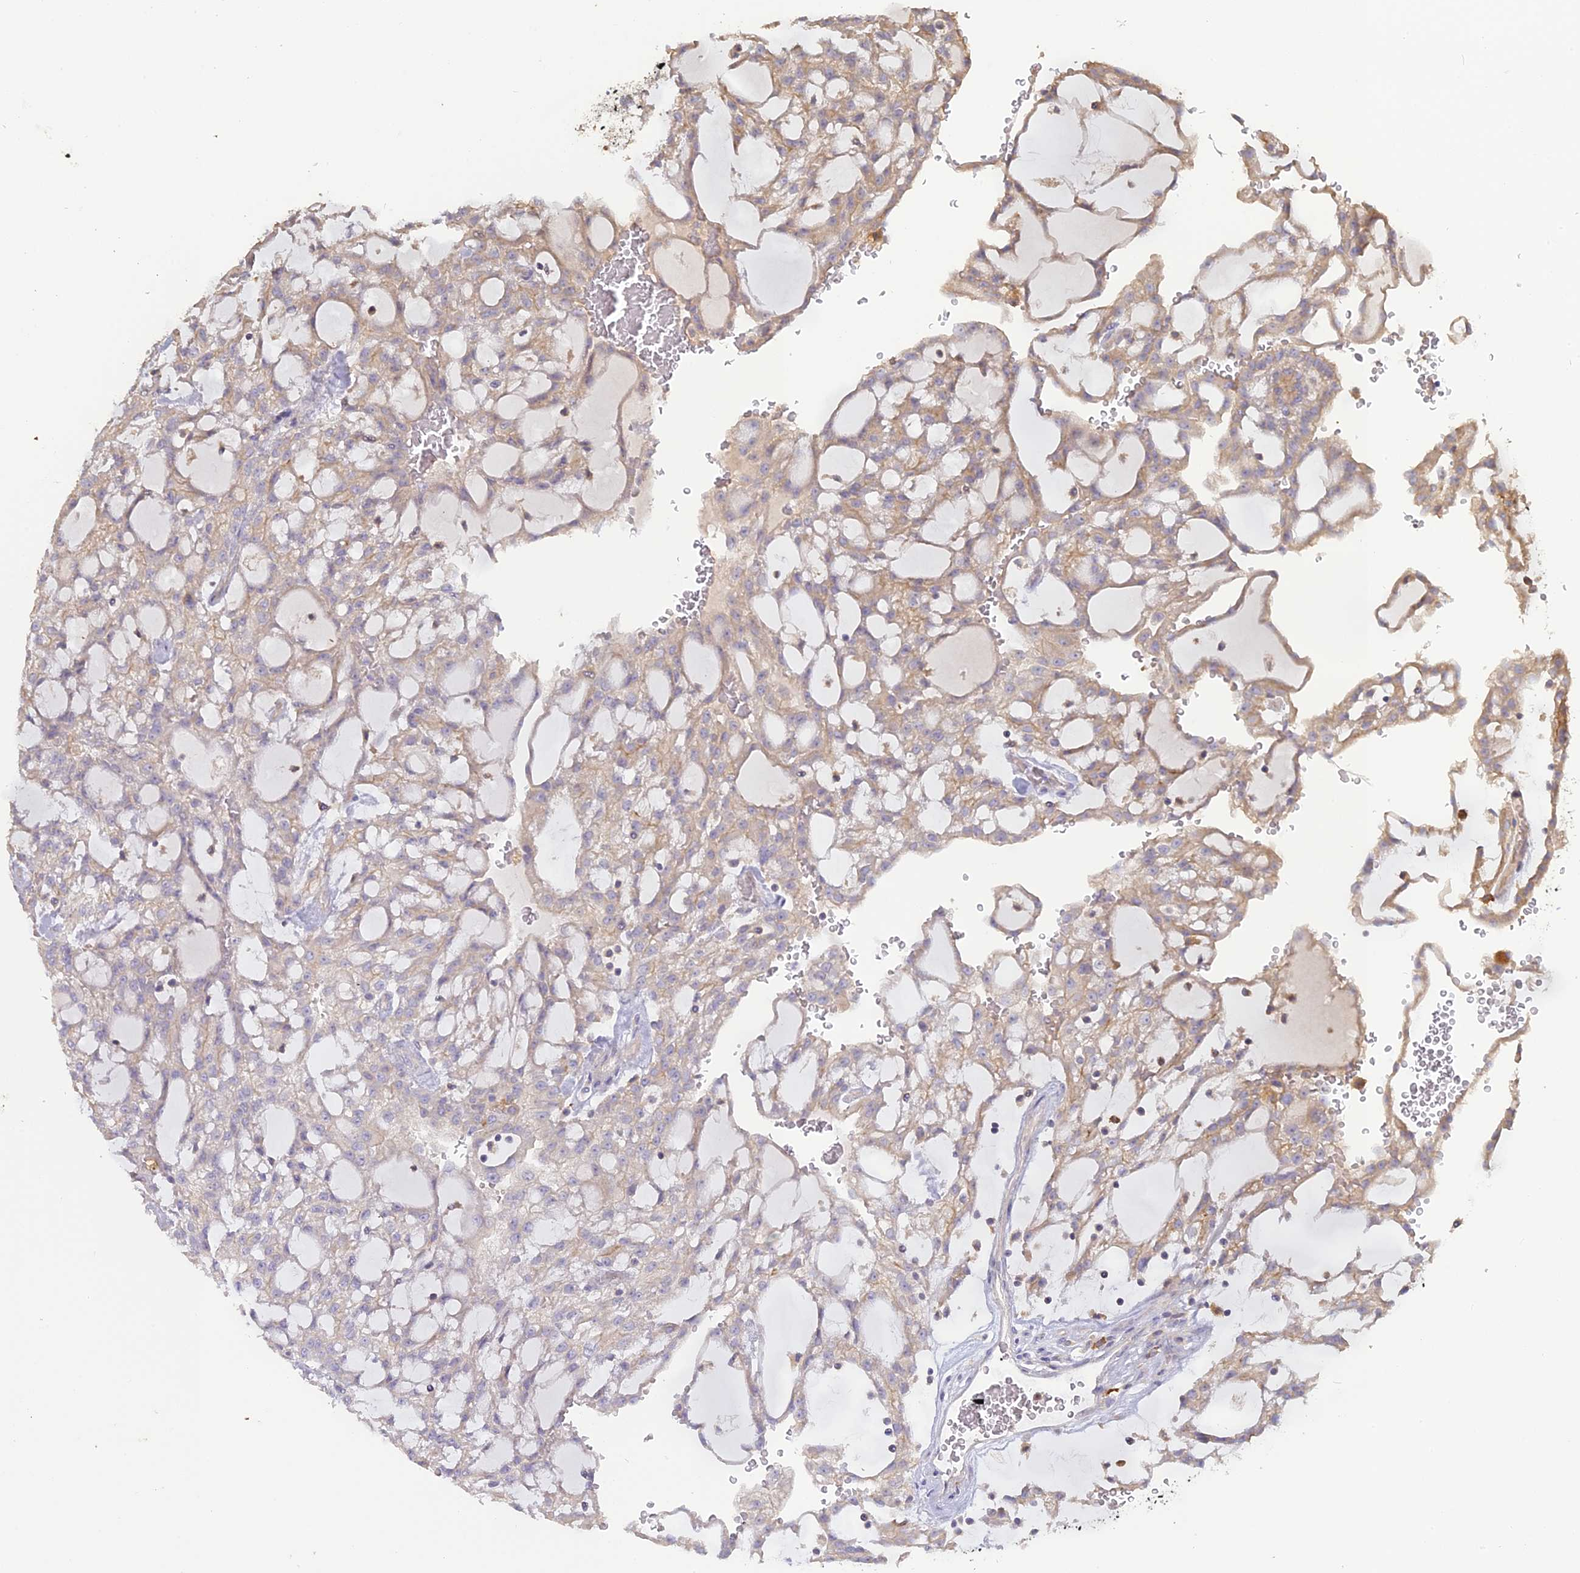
{"staining": {"intensity": "weak", "quantity": "<25%", "location": "cytoplasmic/membranous"}, "tissue": "renal cancer", "cell_type": "Tumor cells", "image_type": "cancer", "snomed": [{"axis": "morphology", "description": "Adenocarcinoma, NOS"}, {"axis": "topography", "description": "Kidney"}], "caption": "DAB immunohistochemical staining of human renal cancer (adenocarcinoma) shows no significant expression in tumor cells.", "gene": "SFT2D2", "patient": {"sex": "male", "age": 63}}